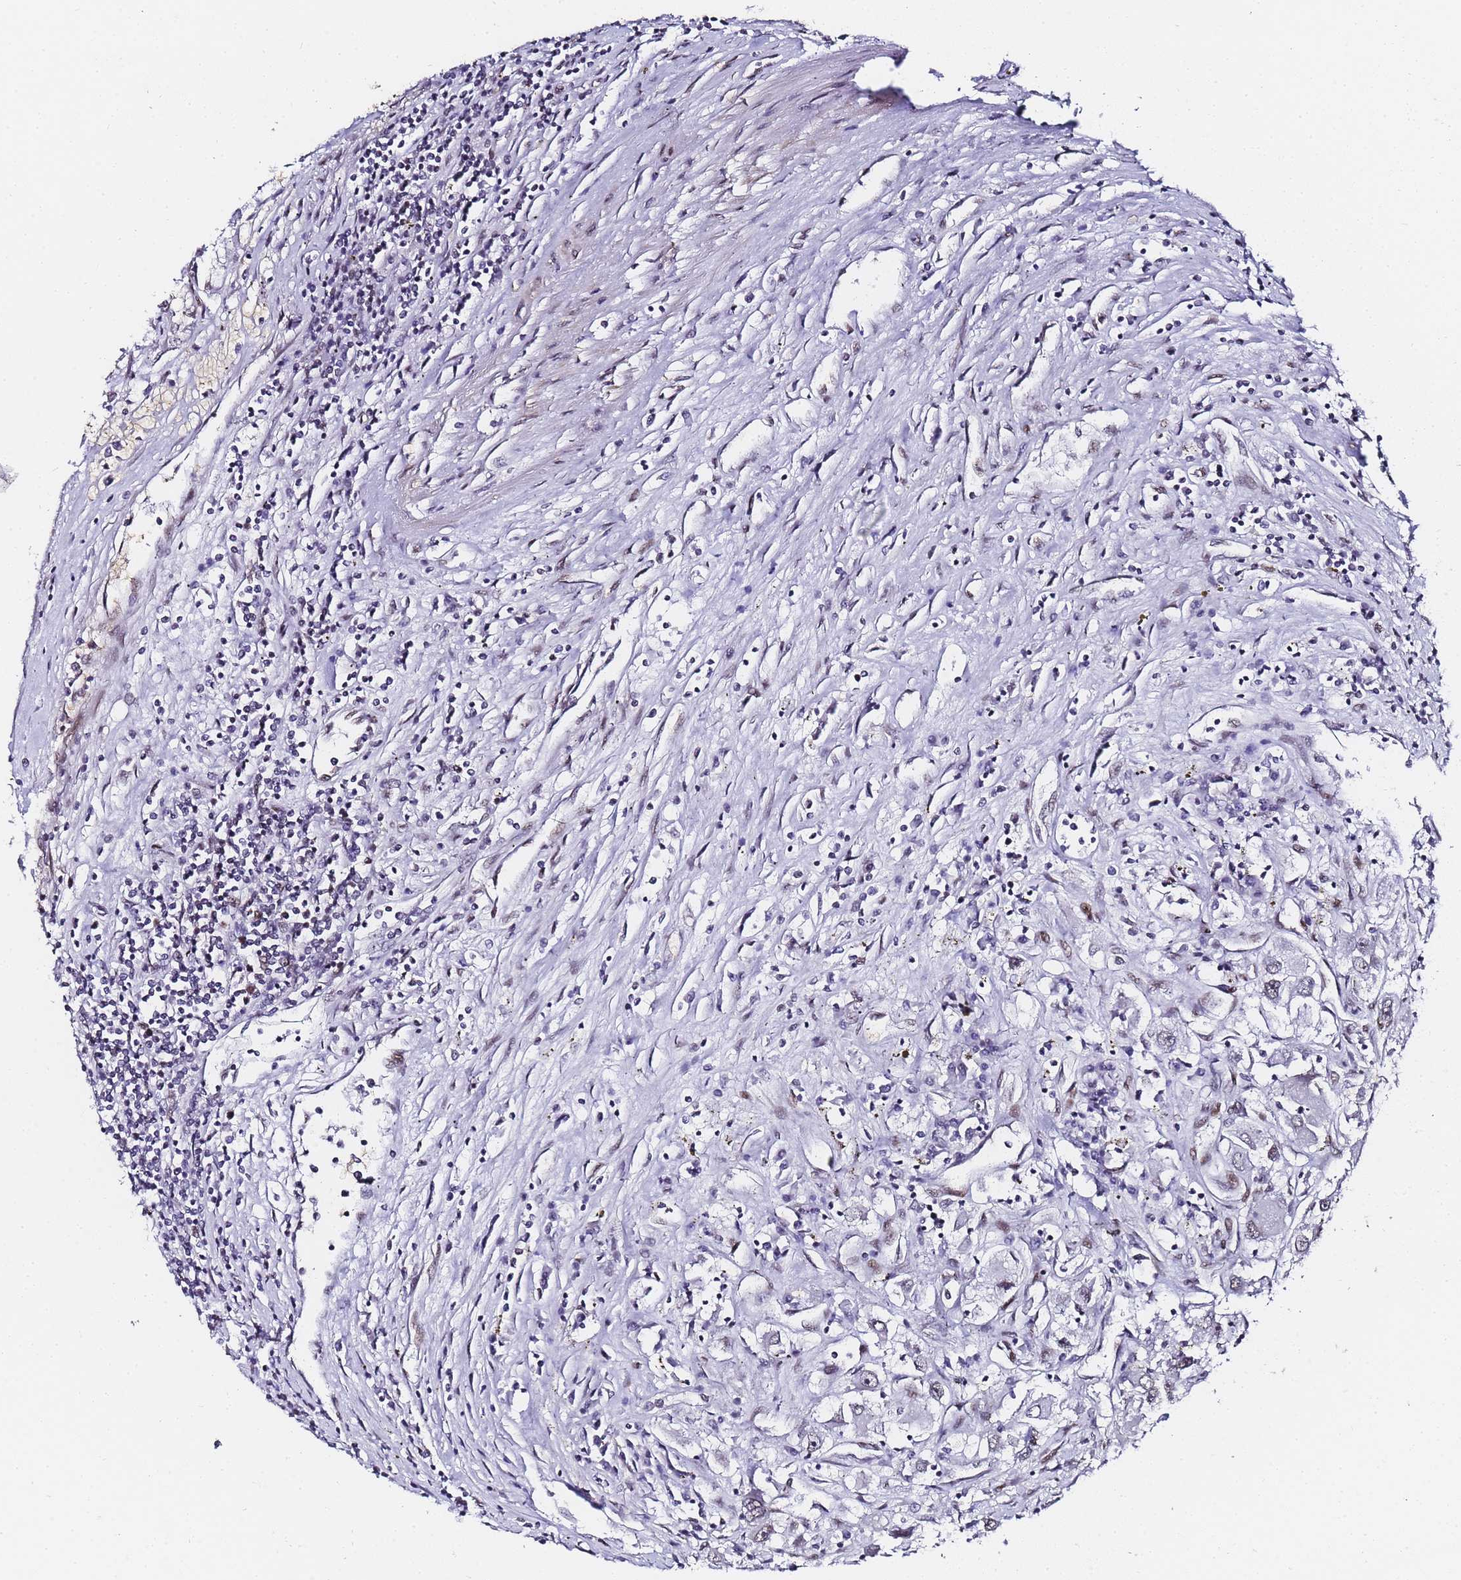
{"staining": {"intensity": "weak", "quantity": "25%-75%", "location": "nuclear"}, "tissue": "renal cancer", "cell_type": "Tumor cells", "image_type": "cancer", "snomed": [{"axis": "morphology", "description": "Adenocarcinoma, NOS"}, {"axis": "topography", "description": "Kidney"}], "caption": "DAB (3,3'-diaminobenzidine) immunohistochemical staining of renal adenocarcinoma demonstrates weak nuclear protein positivity in approximately 25%-75% of tumor cells. Immunohistochemistry (ihc) stains the protein in brown and the nuclei are stained blue.", "gene": "POLR1A", "patient": {"sex": "female", "age": 52}}